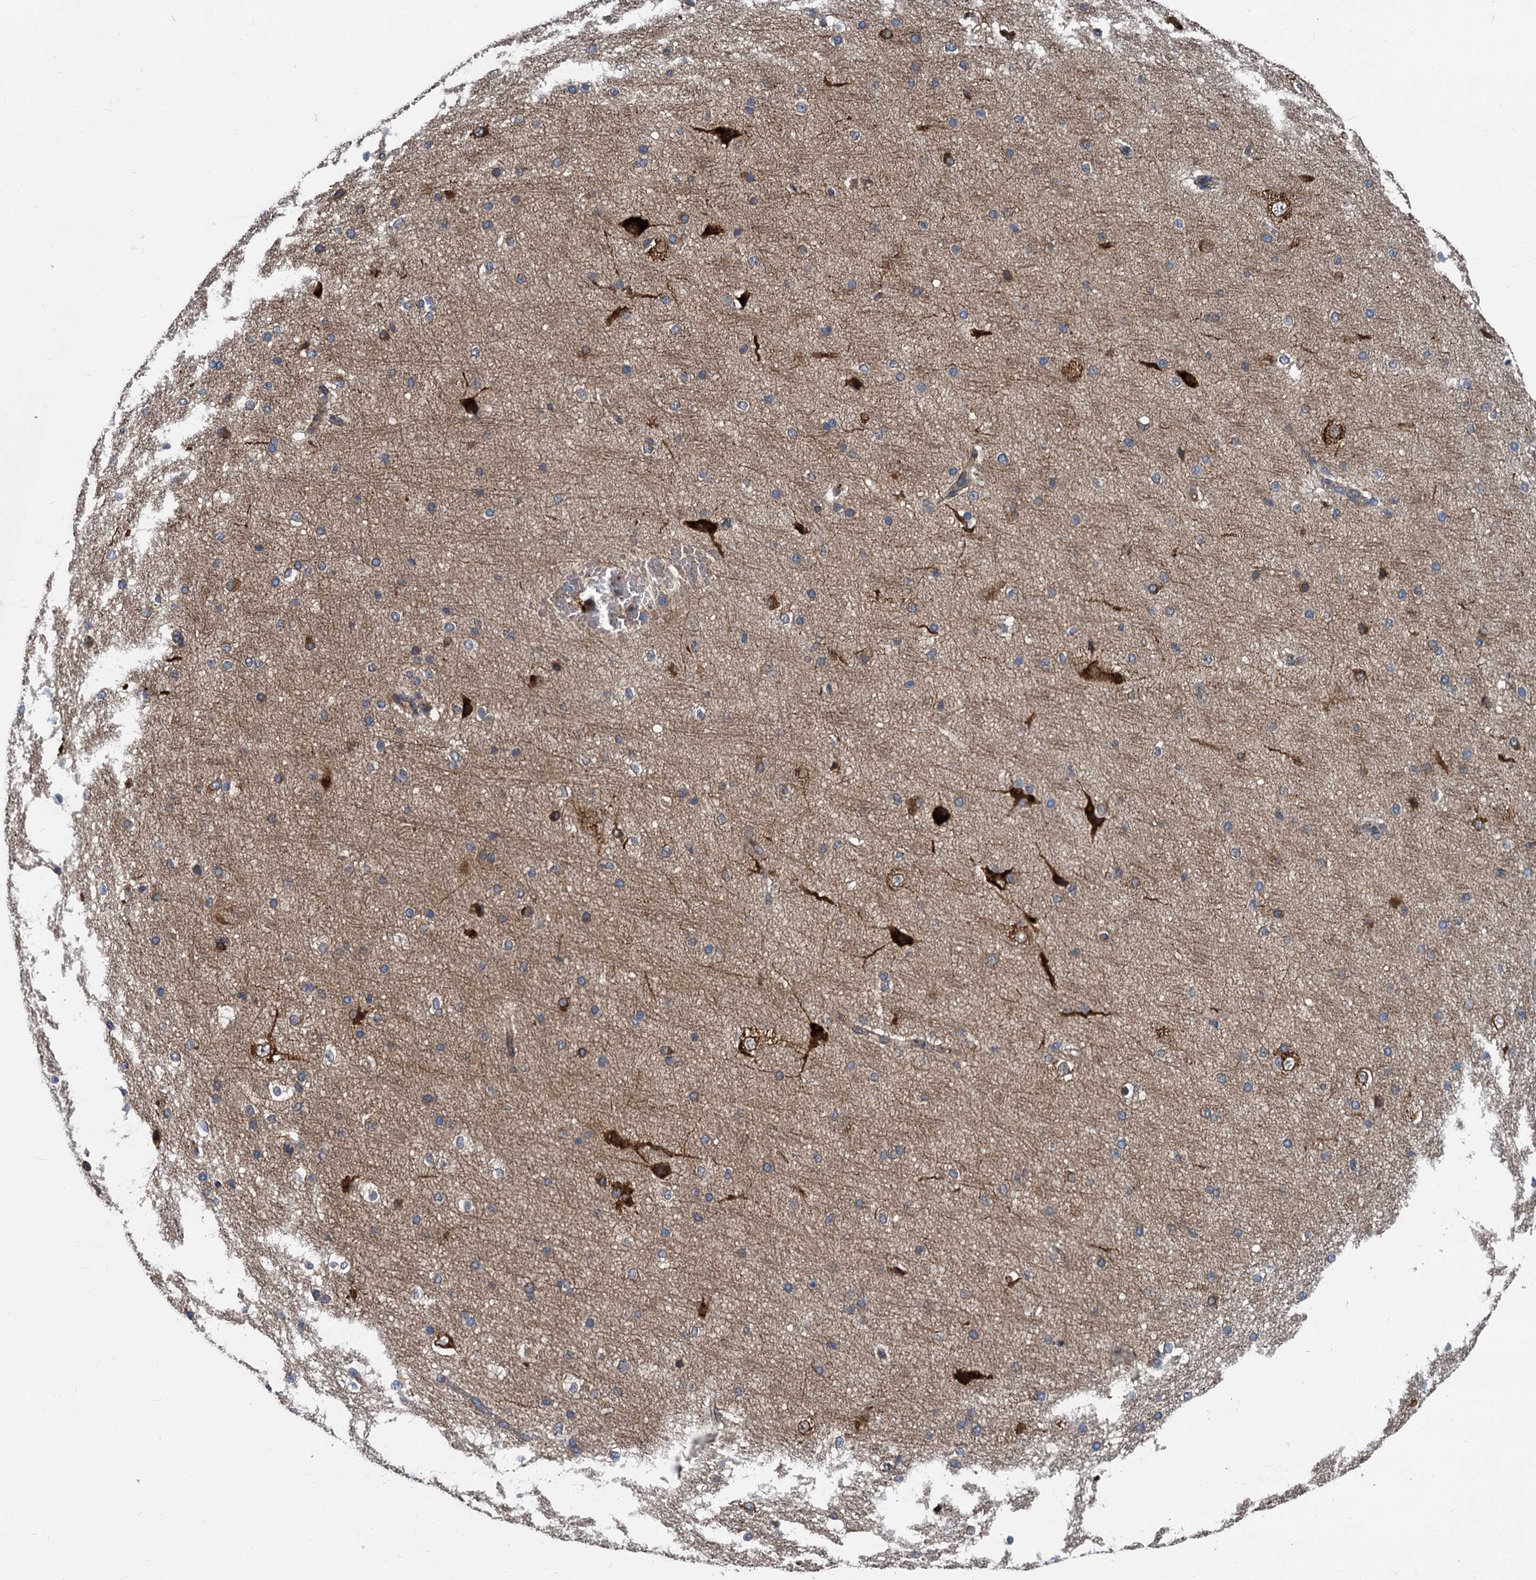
{"staining": {"intensity": "strong", "quantity": ">75%", "location": "cytoplasmic/membranous"}, "tissue": "cerebral cortex", "cell_type": "Endothelial cells", "image_type": "normal", "snomed": [{"axis": "morphology", "description": "Normal tissue, NOS"}, {"axis": "morphology", "description": "Developmental malformation"}, {"axis": "topography", "description": "Cerebral cortex"}], "caption": "Benign cerebral cortex reveals strong cytoplasmic/membranous expression in about >75% of endothelial cells, visualized by immunohistochemistry. (Brightfield microscopy of DAB IHC at high magnification).", "gene": "STIM1", "patient": {"sex": "female", "age": 30}}